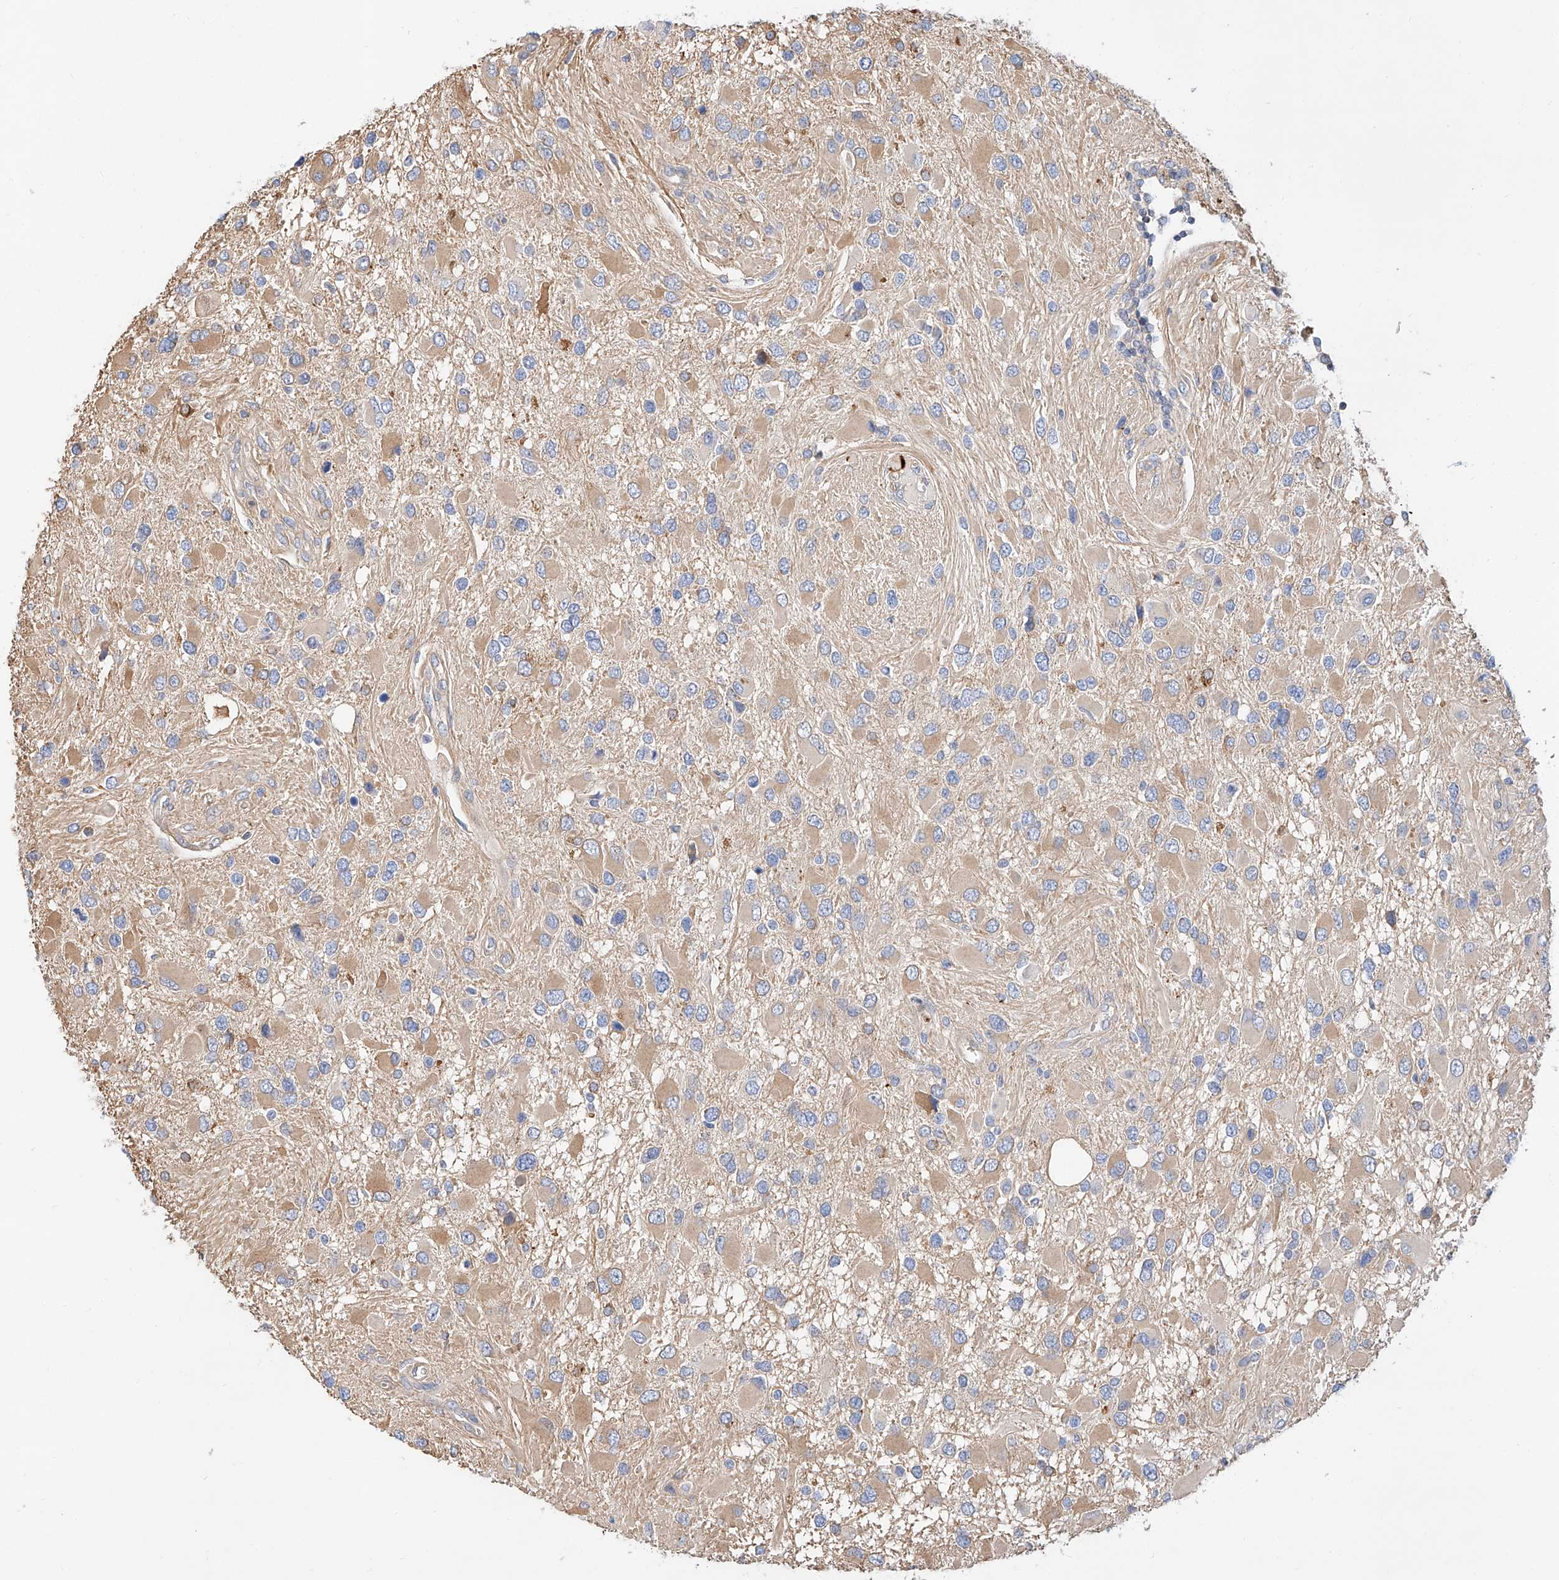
{"staining": {"intensity": "weak", "quantity": "25%-75%", "location": "cytoplasmic/membranous"}, "tissue": "glioma", "cell_type": "Tumor cells", "image_type": "cancer", "snomed": [{"axis": "morphology", "description": "Glioma, malignant, High grade"}, {"axis": "topography", "description": "Brain"}], "caption": "Malignant glioma (high-grade) stained for a protein displays weak cytoplasmic/membranous positivity in tumor cells. The protein is stained brown, and the nuclei are stained in blue (DAB (3,3'-diaminobenzidine) IHC with brightfield microscopy, high magnification).", "gene": "GLMN", "patient": {"sex": "male", "age": 53}}